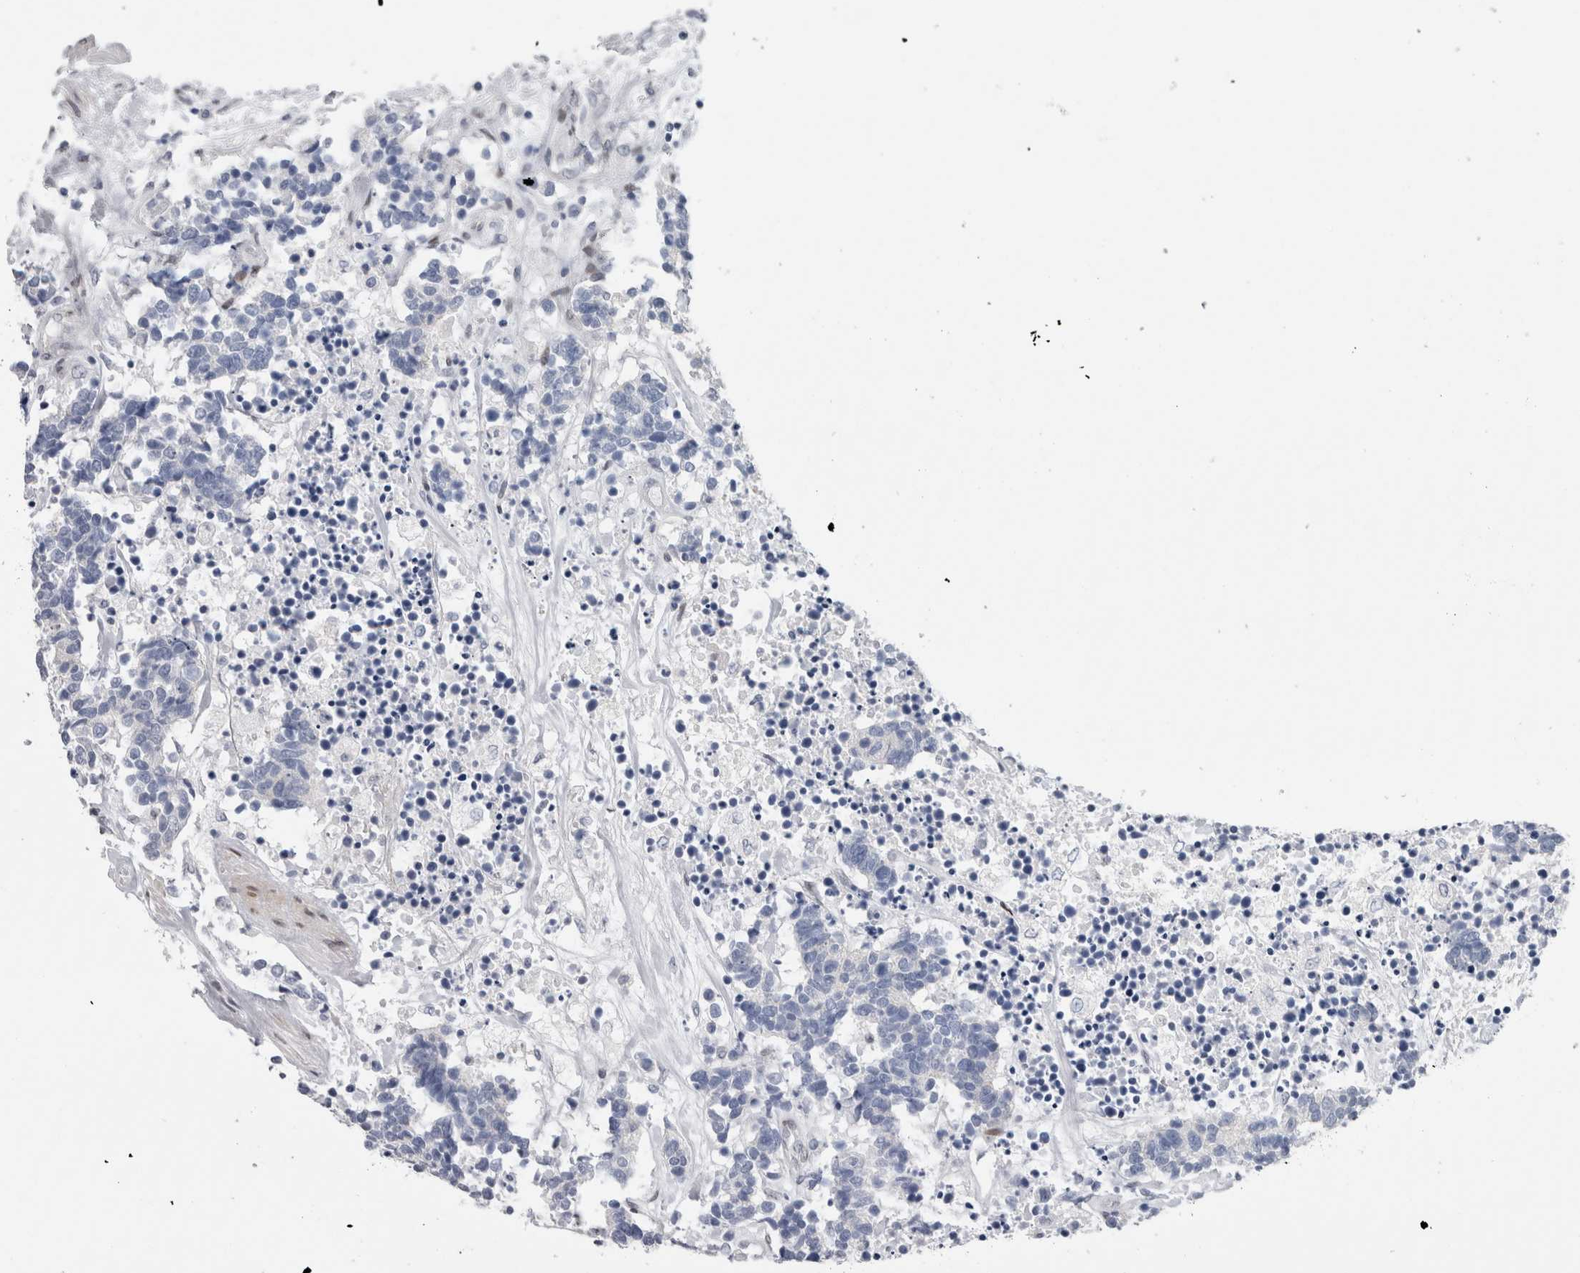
{"staining": {"intensity": "negative", "quantity": "none", "location": "none"}, "tissue": "carcinoid", "cell_type": "Tumor cells", "image_type": "cancer", "snomed": [{"axis": "morphology", "description": "Carcinoma, NOS"}, {"axis": "morphology", "description": "Carcinoid, malignant, NOS"}, {"axis": "topography", "description": "Urinary bladder"}], "caption": "Carcinoid was stained to show a protein in brown. There is no significant expression in tumor cells.", "gene": "DMTN", "patient": {"sex": "male", "age": 57}}